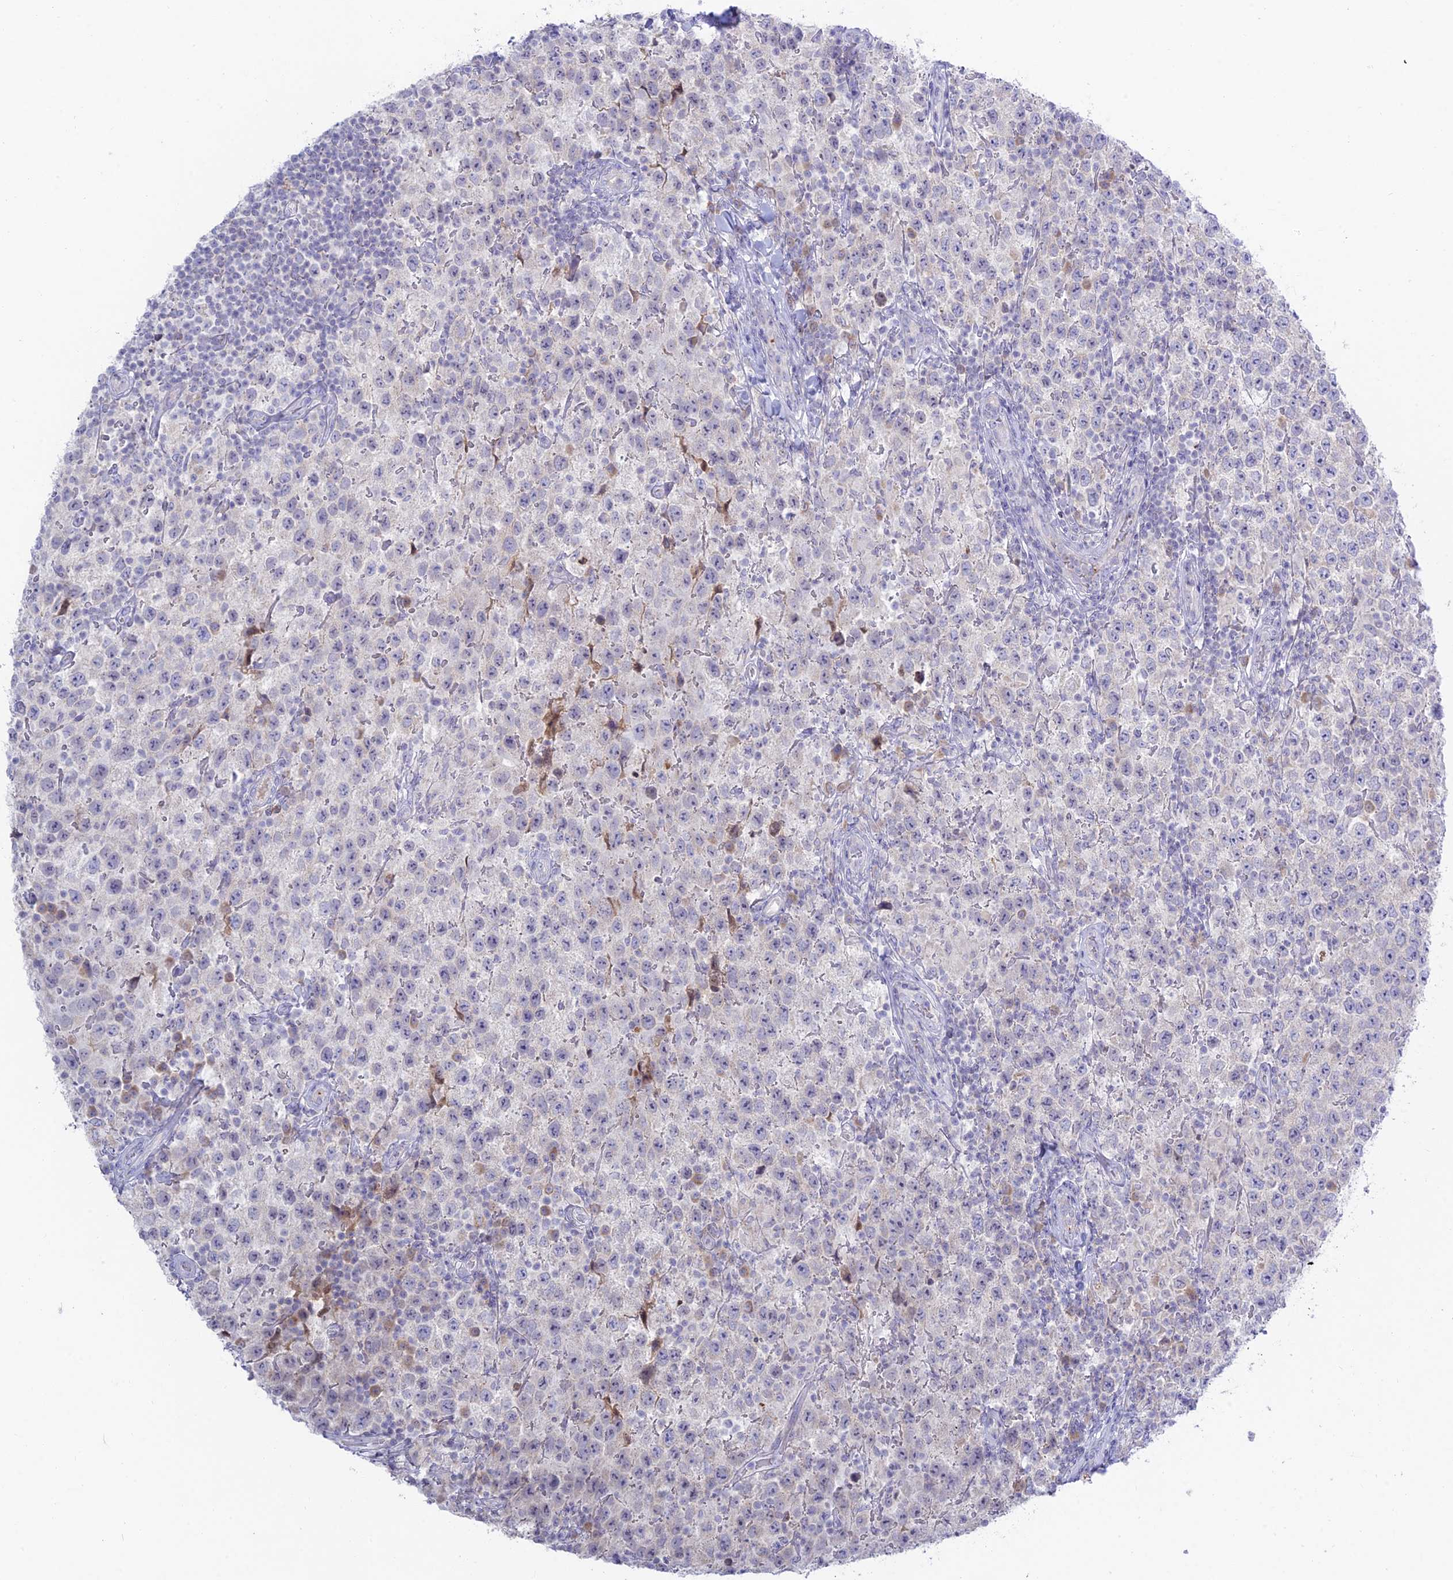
{"staining": {"intensity": "negative", "quantity": "none", "location": "none"}, "tissue": "testis cancer", "cell_type": "Tumor cells", "image_type": "cancer", "snomed": [{"axis": "morphology", "description": "Seminoma, NOS"}, {"axis": "morphology", "description": "Carcinoma, Embryonal, NOS"}, {"axis": "topography", "description": "Testis"}], "caption": "DAB immunohistochemical staining of testis cancer (seminoma) demonstrates no significant expression in tumor cells.", "gene": "TMEM40", "patient": {"sex": "male", "age": 41}}